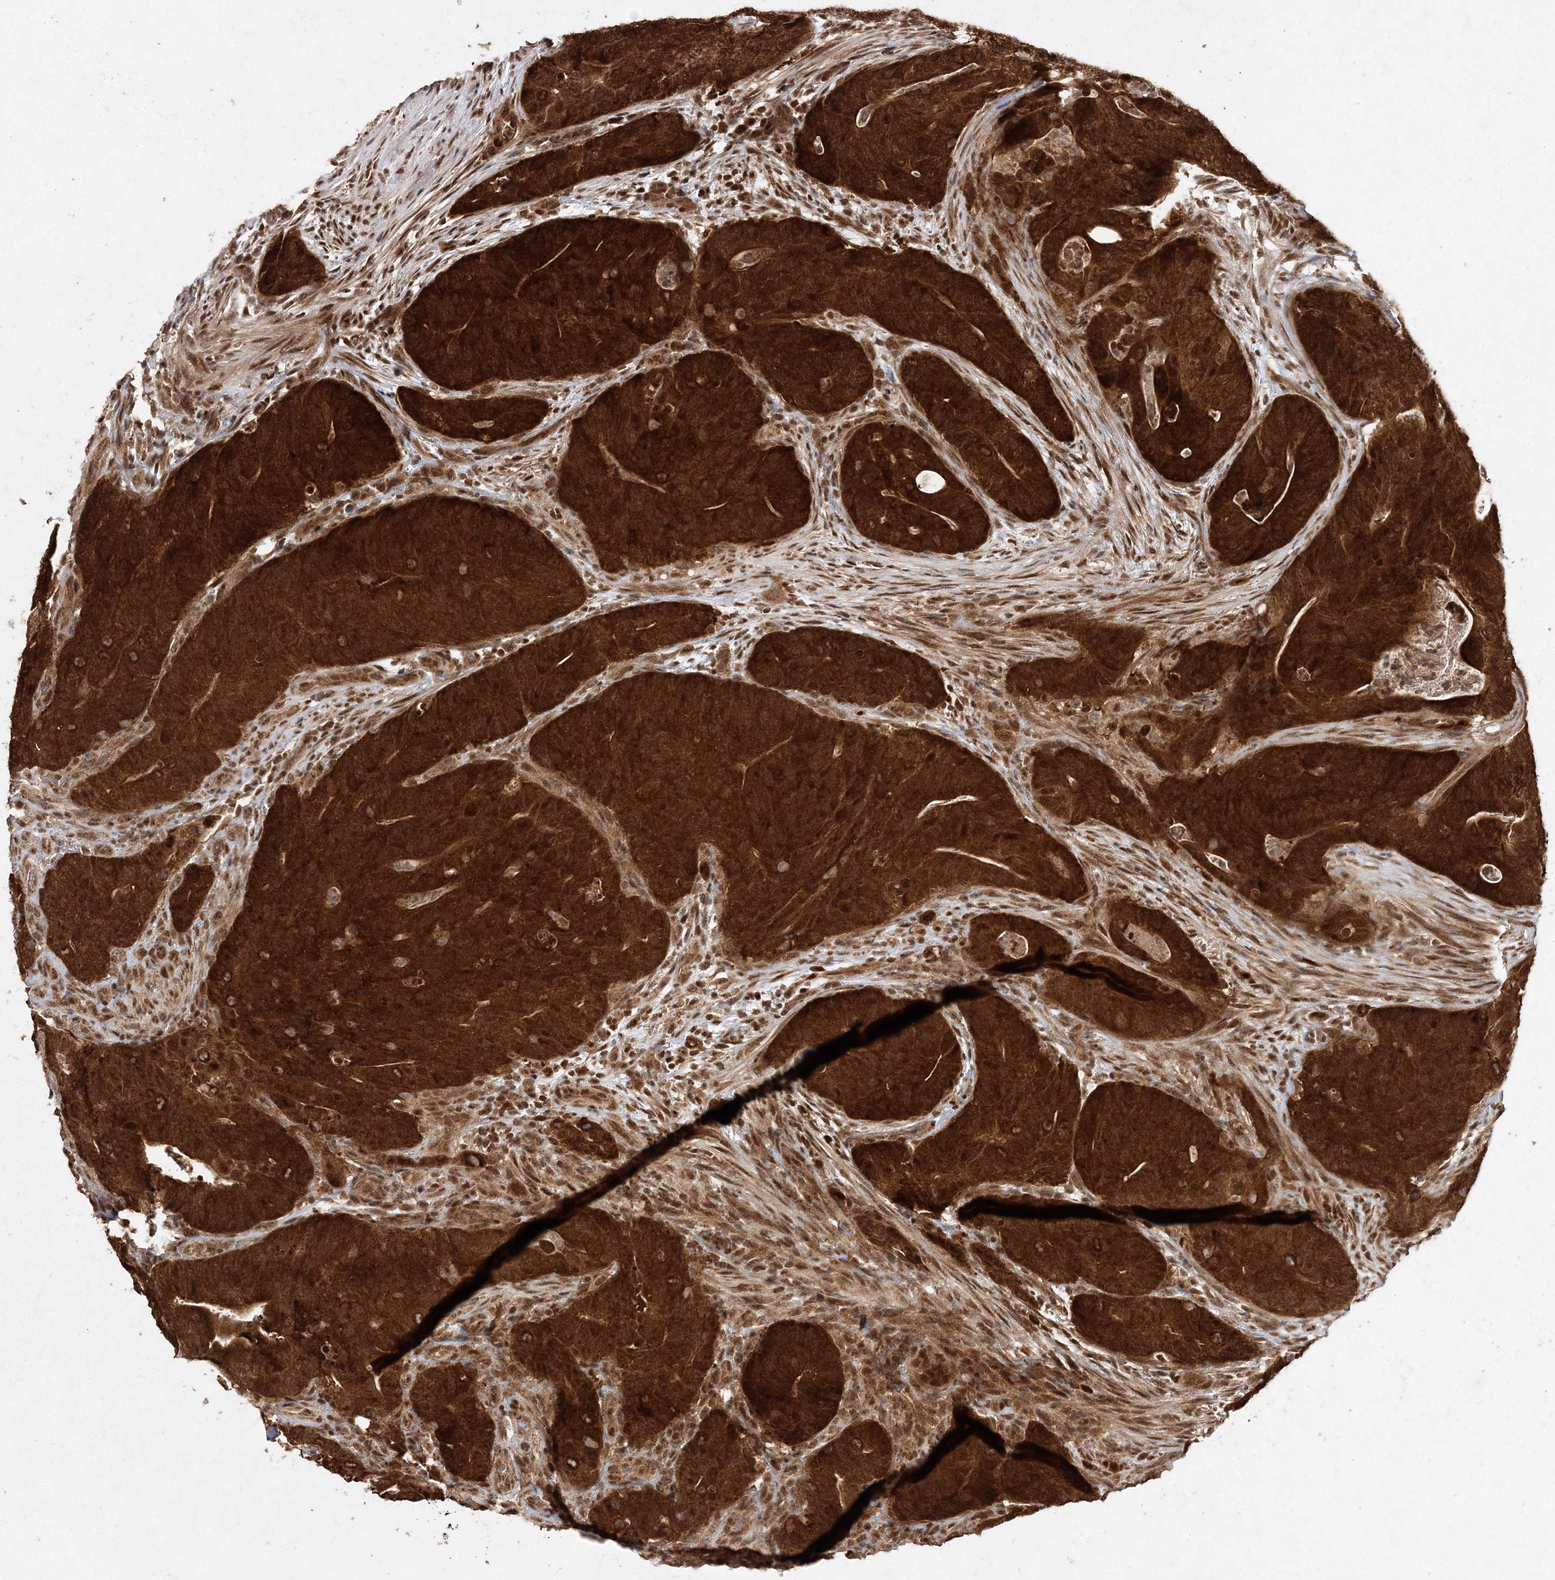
{"staining": {"intensity": "strong", "quantity": ">75%", "location": "cytoplasmic/membranous,nuclear"}, "tissue": "colorectal cancer", "cell_type": "Tumor cells", "image_type": "cancer", "snomed": [{"axis": "morphology", "description": "Normal tissue, NOS"}, {"axis": "topography", "description": "Colon"}], "caption": "Colorectal cancer was stained to show a protein in brown. There is high levels of strong cytoplasmic/membranous and nuclear positivity in about >75% of tumor cells.", "gene": "NIF3L1", "patient": {"sex": "female", "age": 82}}